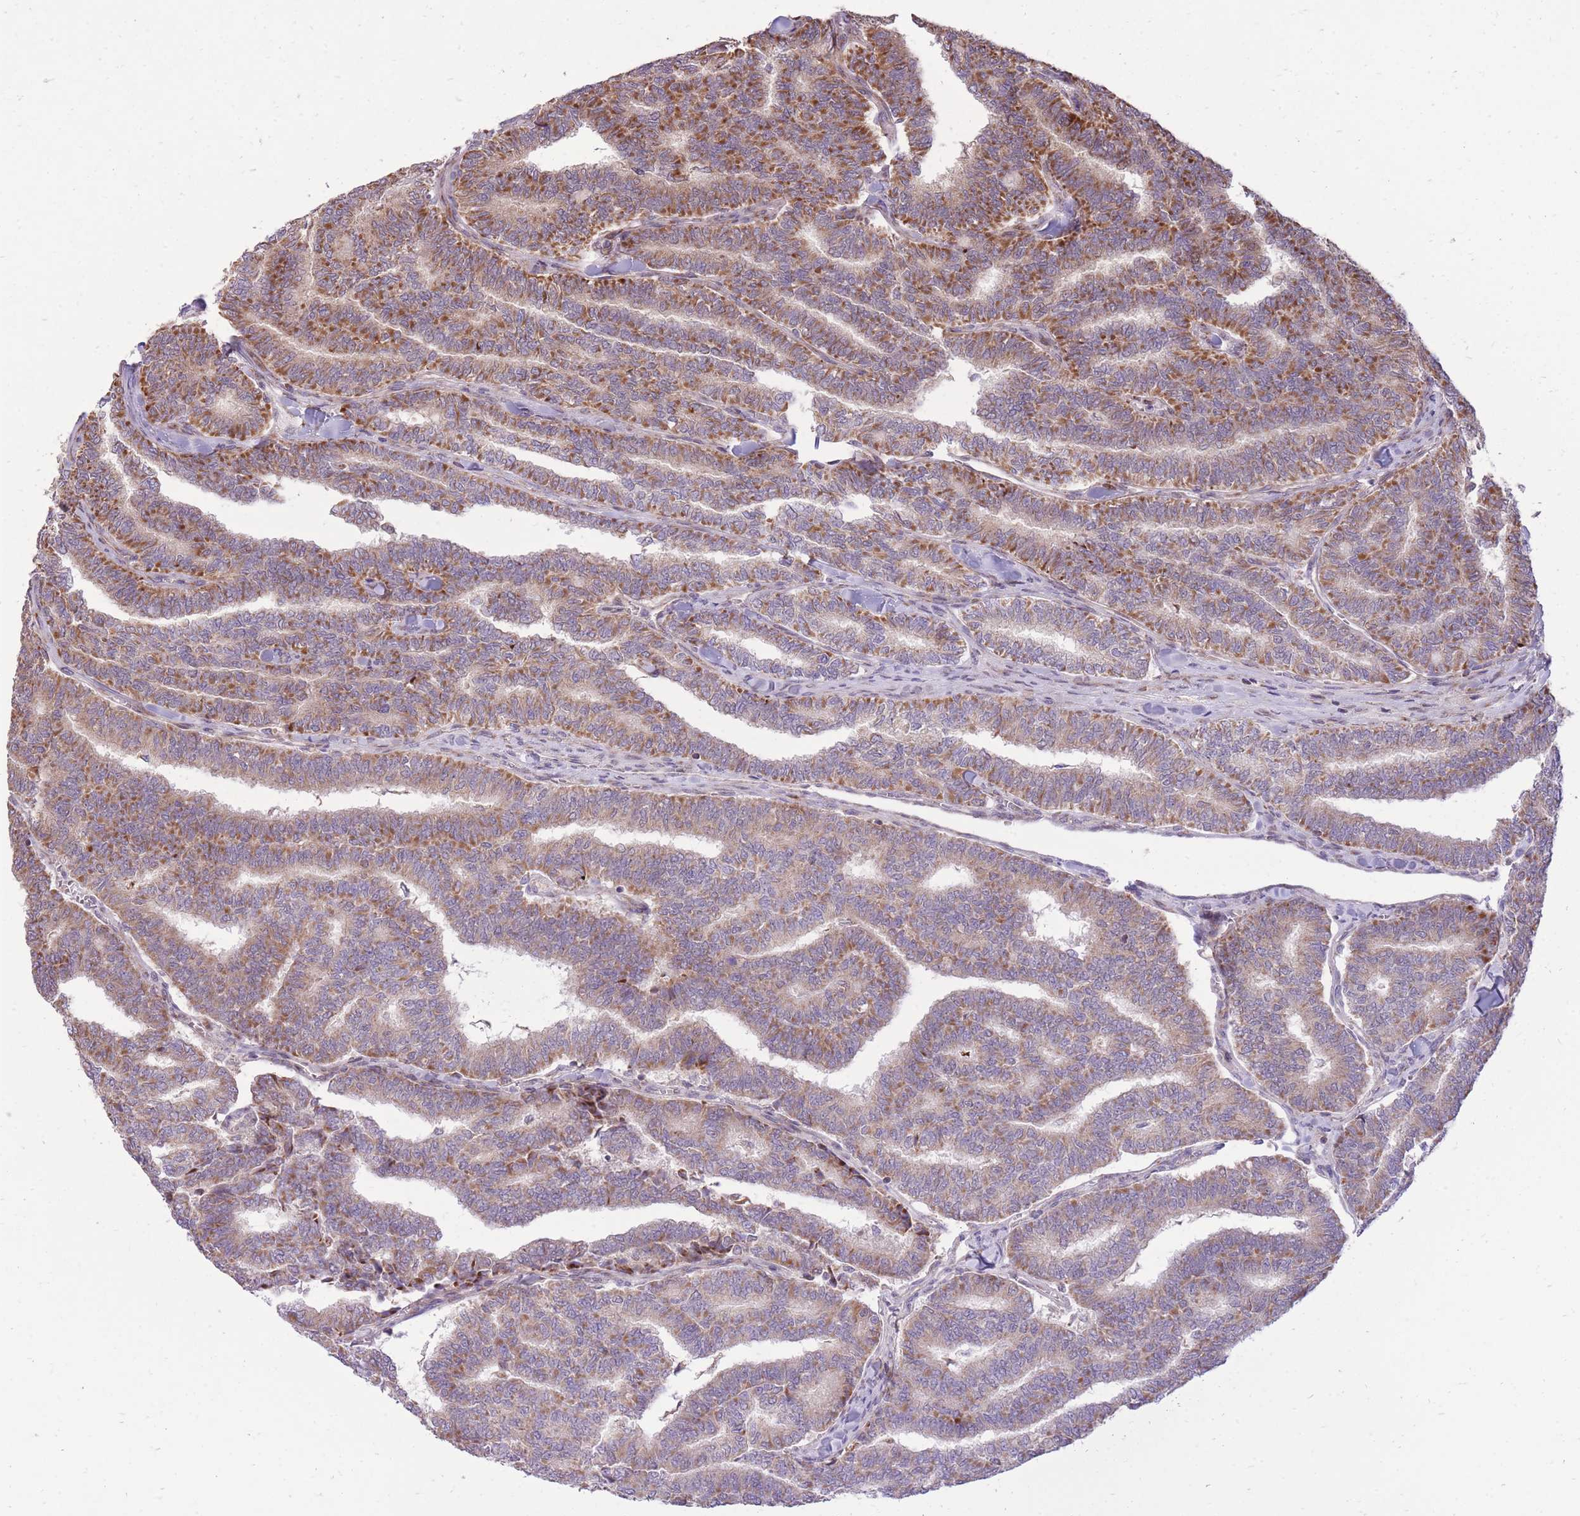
{"staining": {"intensity": "moderate", "quantity": ">75%", "location": "cytoplasmic/membranous"}, "tissue": "thyroid cancer", "cell_type": "Tumor cells", "image_type": "cancer", "snomed": [{"axis": "morphology", "description": "Papillary adenocarcinoma, NOS"}, {"axis": "topography", "description": "Thyroid gland"}], "caption": "A medium amount of moderate cytoplasmic/membranous positivity is seen in approximately >75% of tumor cells in papillary adenocarcinoma (thyroid) tissue.", "gene": "SLC4A4", "patient": {"sex": "female", "age": 35}}